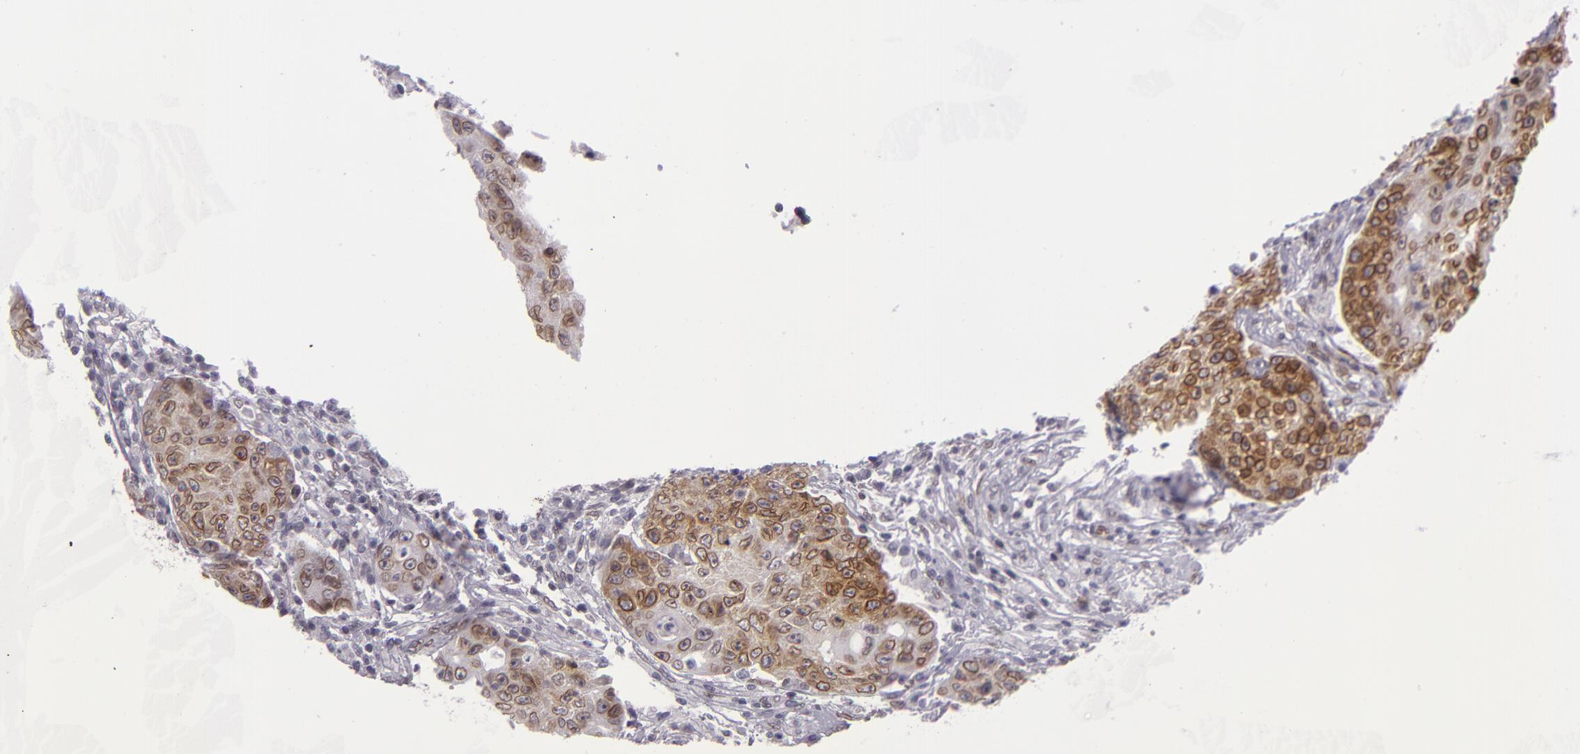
{"staining": {"intensity": "moderate", "quantity": "25%-75%", "location": "nuclear"}, "tissue": "lymph node", "cell_type": "Germinal center cells", "image_type": "normal", "snomed": [{"axis": "morphology", "description": "Normal tissue, NOS"}, {"axis": "topography", "description": "Lymph node"}], "caption": "Lymph node was stained to show a protein in brown. There is medium levels of moderate nuclear staining in approximately 25%-75% of germinal center cells. Immunohistochemistry stains the protein in brown and the nuclei are stained blue.", "gene": "EMD", "patient": {"sex": "female", "age": 42}}